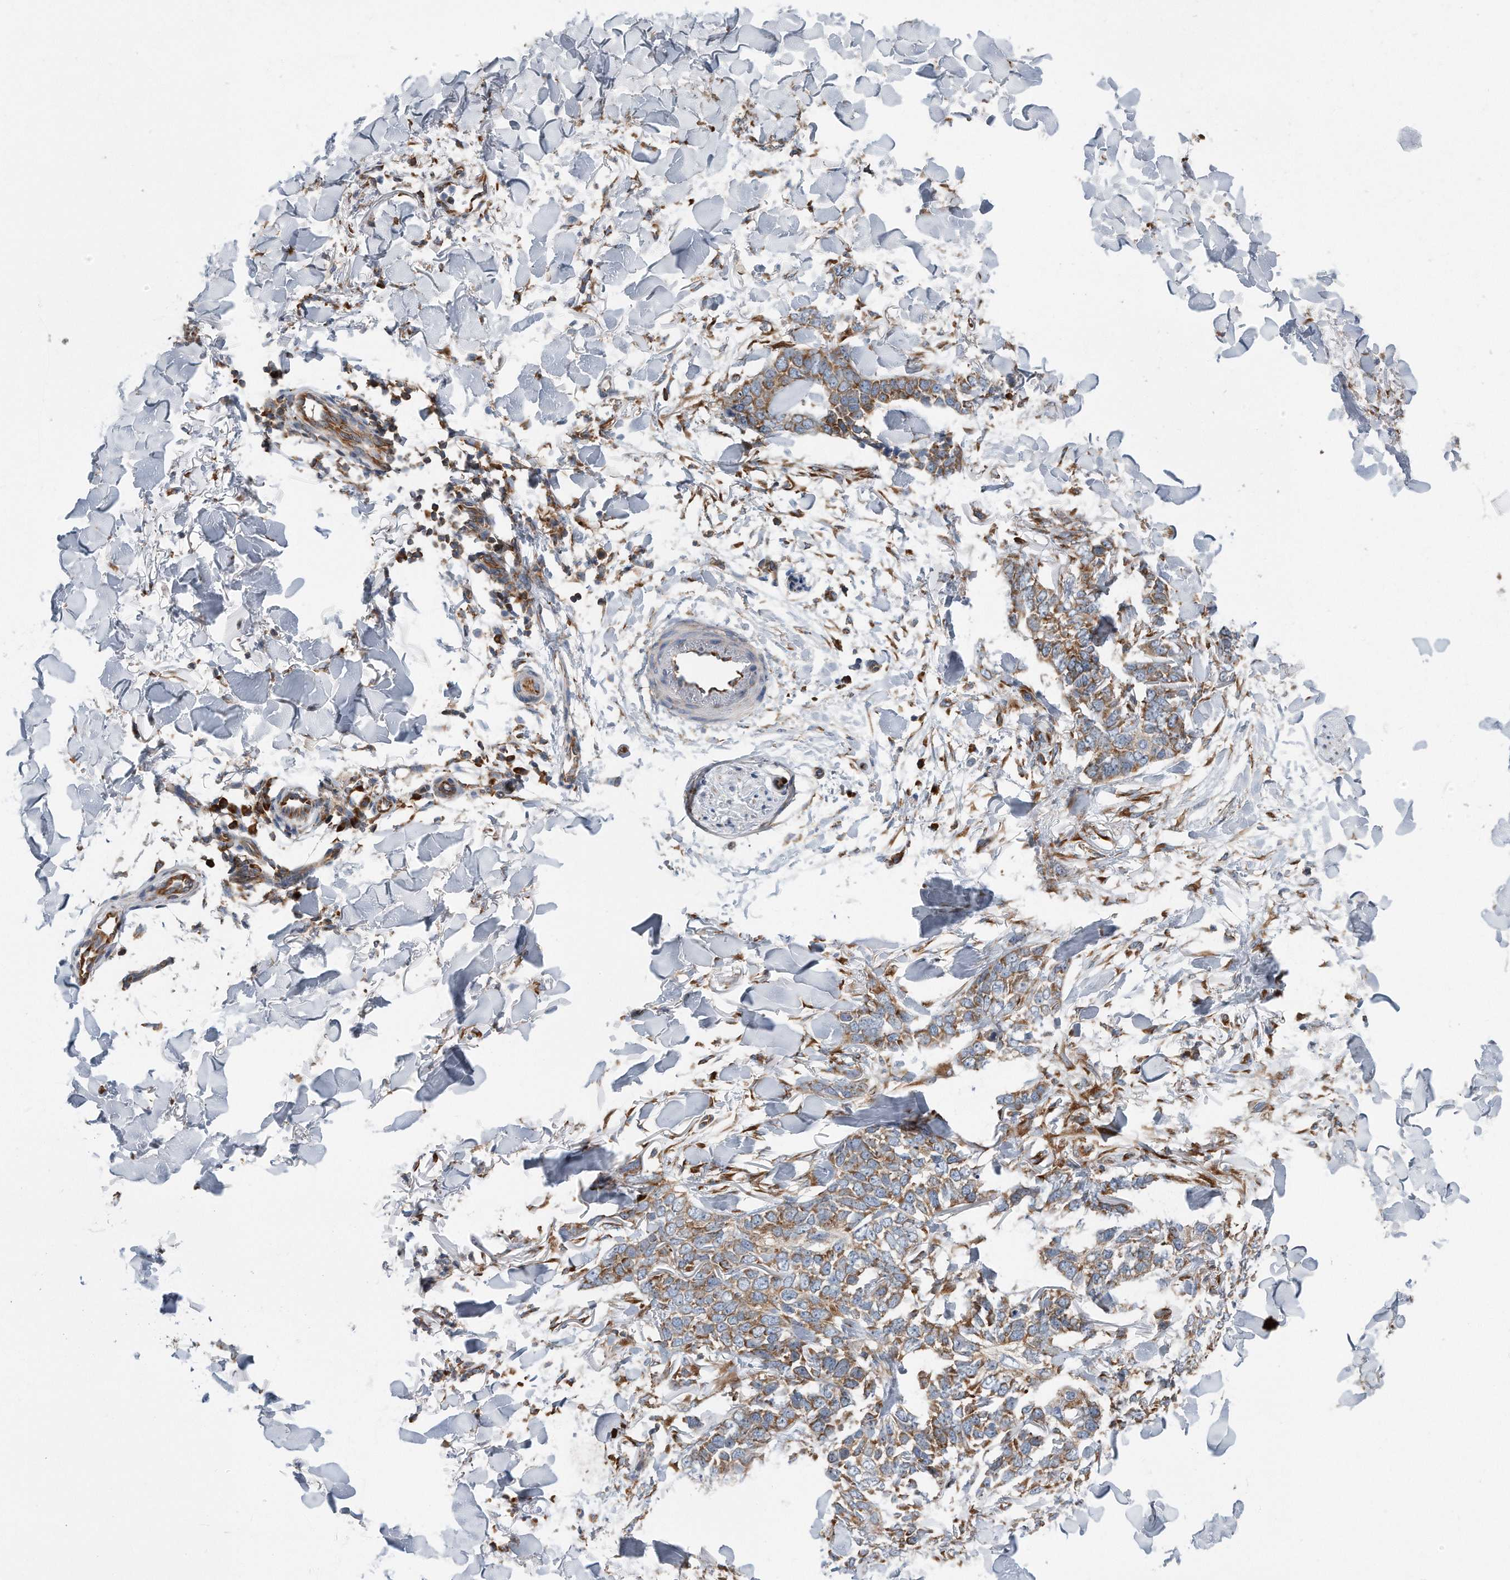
{"staining": {"intensity": "moderate", "quantity": ">75%", "location": "cytoplasmic/membranous"}, "tissue": "skin cancer", "cell_type": "Tumor cells", "image_type": "cancer", "snomed": [{"axis": "morphology", "description": "Normal tissue, NOS"}, {"axis": "morphology", "description": "Basal cell carcinoma"}, {"axis": "topography", "description": "Skin"}], "caption": "Human skin basal cell carcinoma stained with a brown dye shows moderate cytoplasmic/membranous positive staining in about >75% of tumor cells.", "gene": "RPL26L1", "patient": {"sex": "male", "age": 77}}